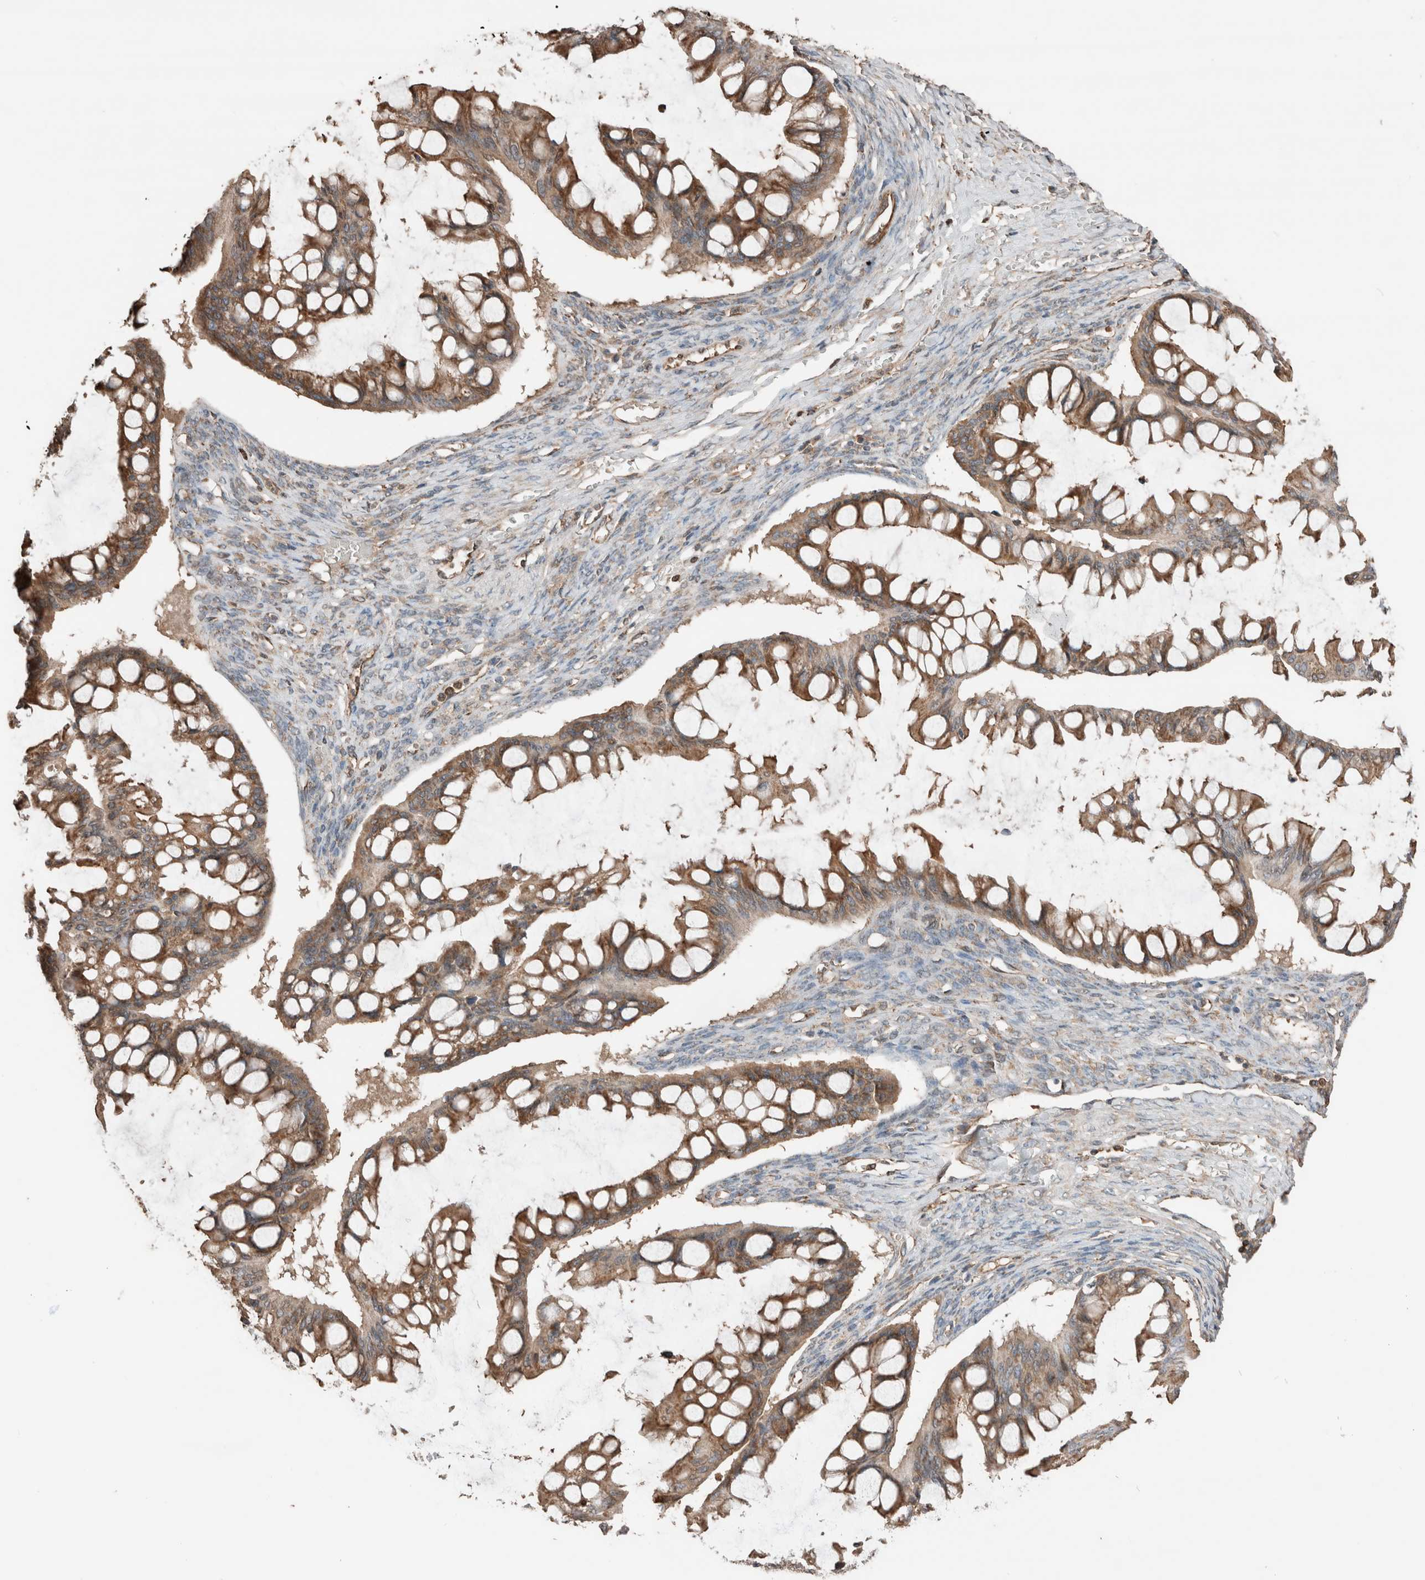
{"staining": {"intensity": "moderate", "quantity": ">75%", "location": "cytoplasmic/membranous"}, "tissue": "ovarian cancer", "cell_type": "Tumor cells", "image_type": "cancer", "snomed": [{"axis": "morphology", "description": "Cystadenocarcinoma, mucinous, NOS"}, {"axis": "topography", "description": "Ovary"}], "caption": "Mucinous cystadenocarcinoma (ovarian) stained for a protein reveals moderate cytoplasmic/membranous positivity in tumor cells.", "gene": "ERAP2", "patient": {"sex": "female", "age": 73}}